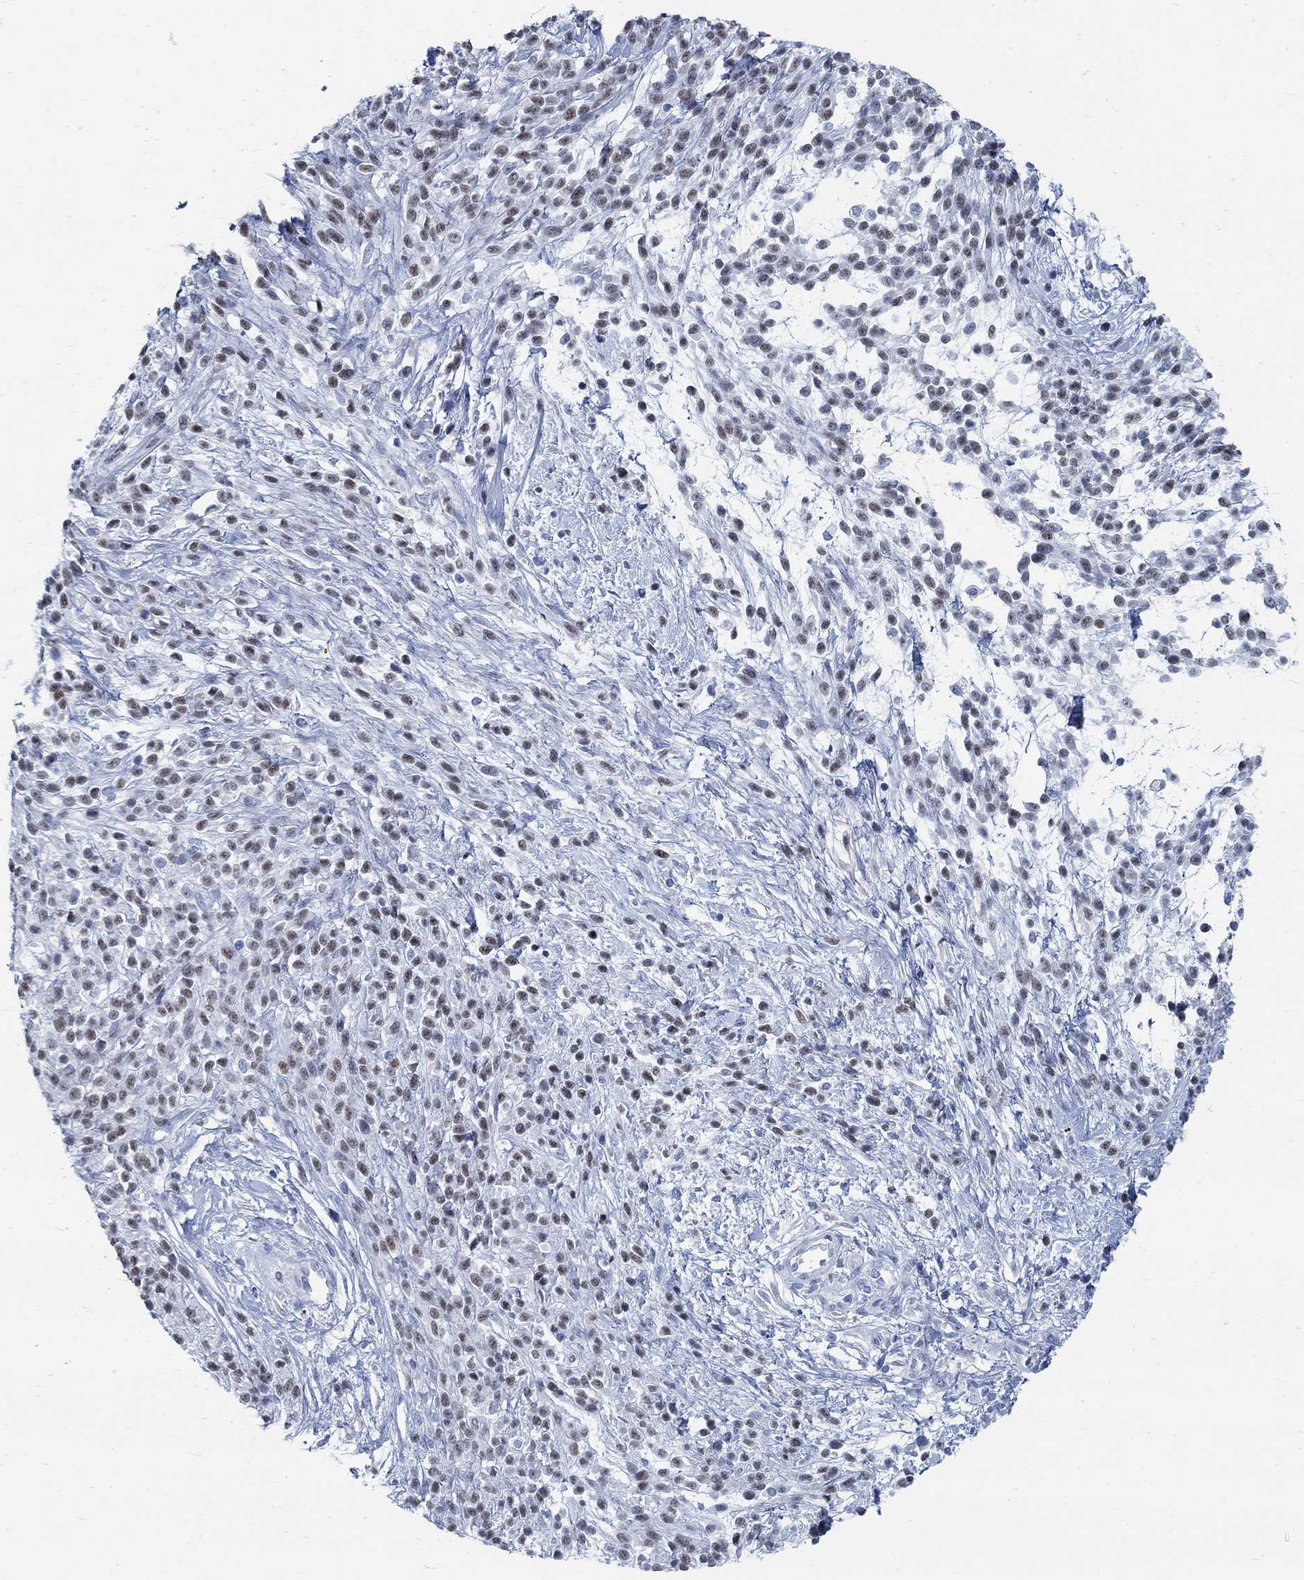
{"staining": {"intensity": "weak", "quantity": ">75%", "location": "nuclear"}, "tissue": "melanoma", "cell_type": "Tumor cells", "image_type": "cancer", "snomed": [{"axis": "morphology", "description": "Malignant melanoma, NOS"}, {"axis": "topography", "description": "Skin"}, {"axis": "topography", "description": "Skin of trunk"}], "caption": "Protein analysis of melanoma tissue displays weak nuclear positivity in approximately >75% of tumor cells. (DAB (3,3'-diaminobenzidine) IHC, brown staining for protein, blue staining for nuclei).", "gene": "RBM20", "patient": {"sex": "male", "age": 74}}